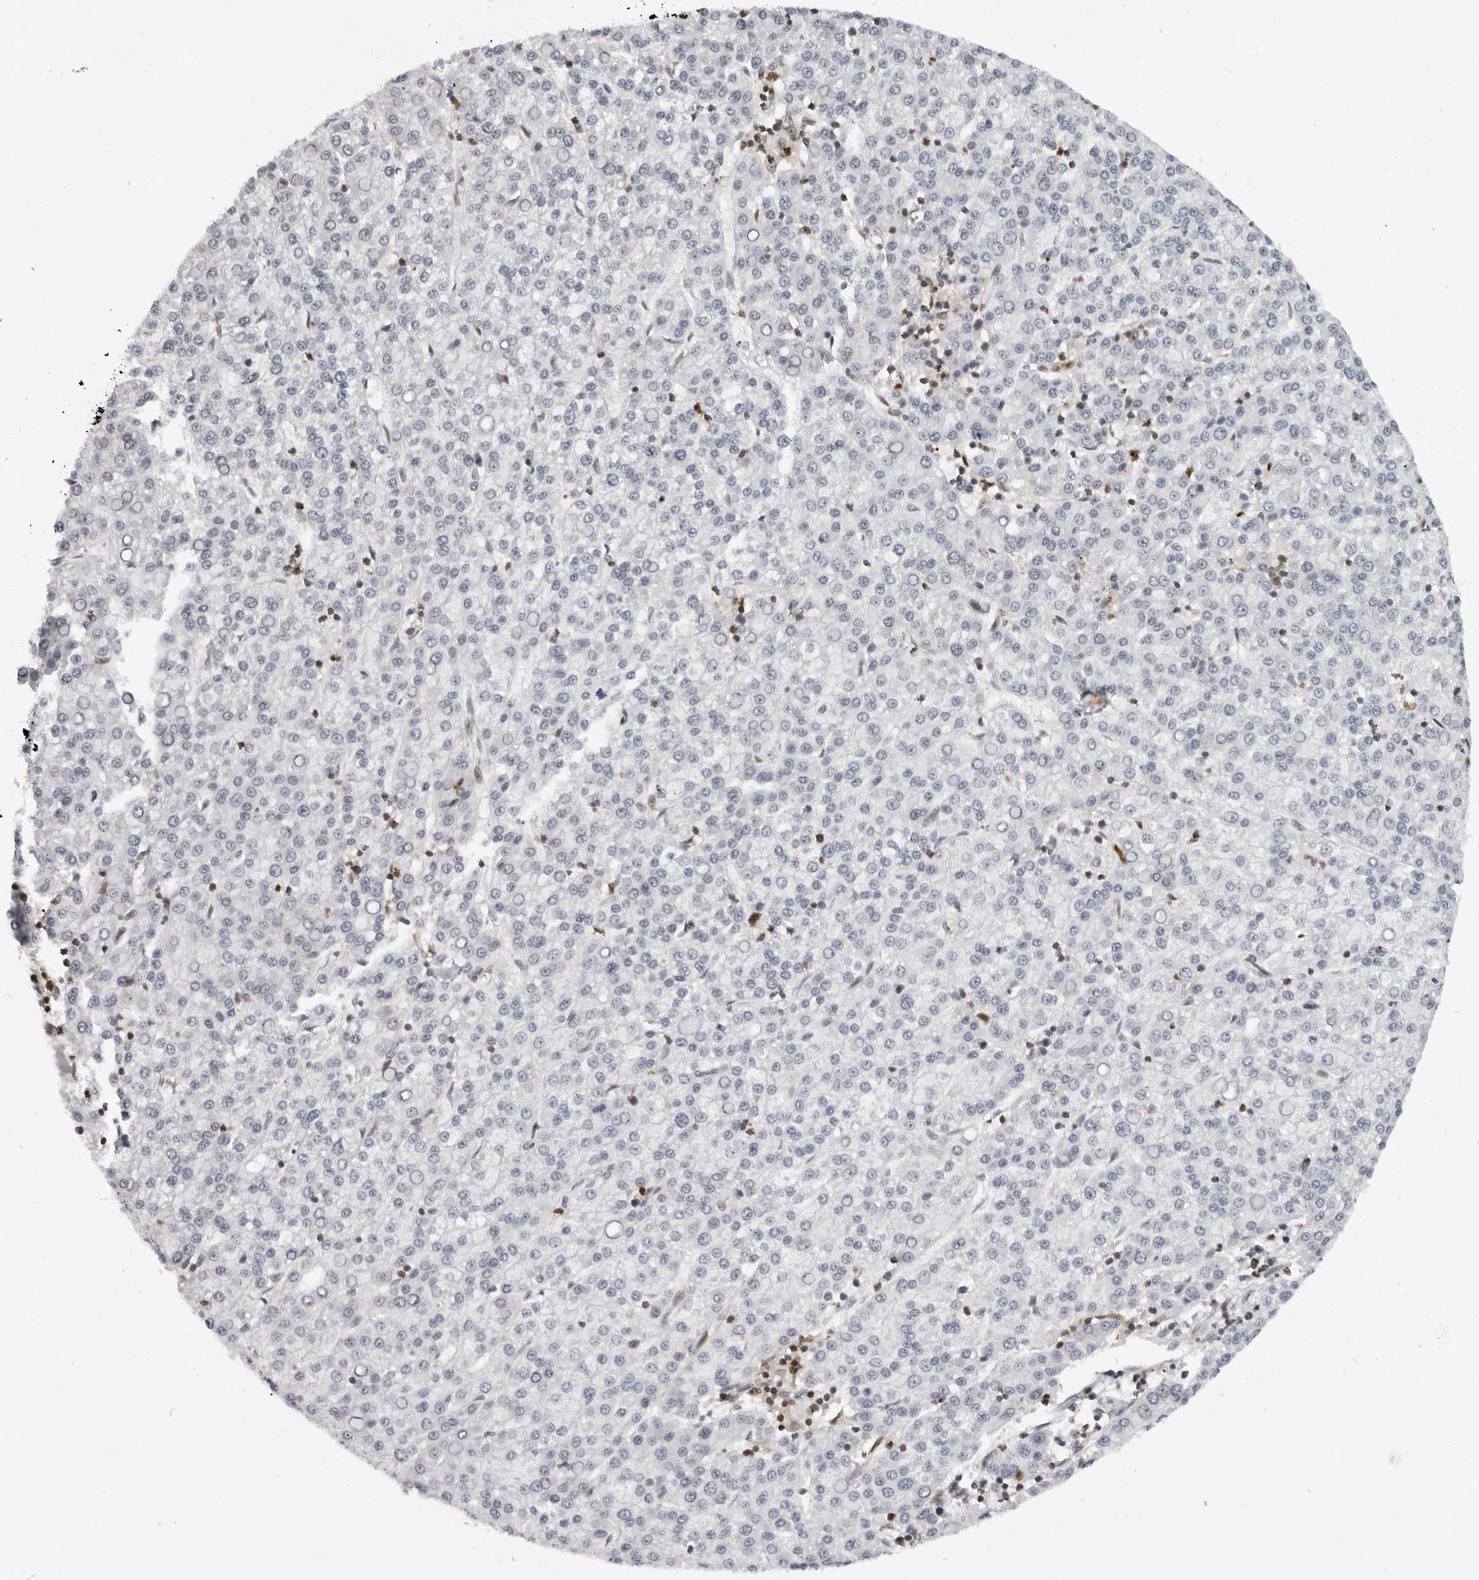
{"staining": {"intensity": "negative", "quantity": "none", "location": "none"}, "tissue": "liver cancer", "cell_type": "Tumor cells", "image_type": "cancer", "snomed": [{"axis": "morphology", "description": "Carcinoma, Hepatocellular, NOS"}, {"axis": "topography", "description": "Liver"}], "caption": "Photomicrograph shows no significant protein positivity in tumor cells of liver hepatocellular carcinoma.", "gene": "OGG1", "patient": {"sex": "female", "age": 58}}